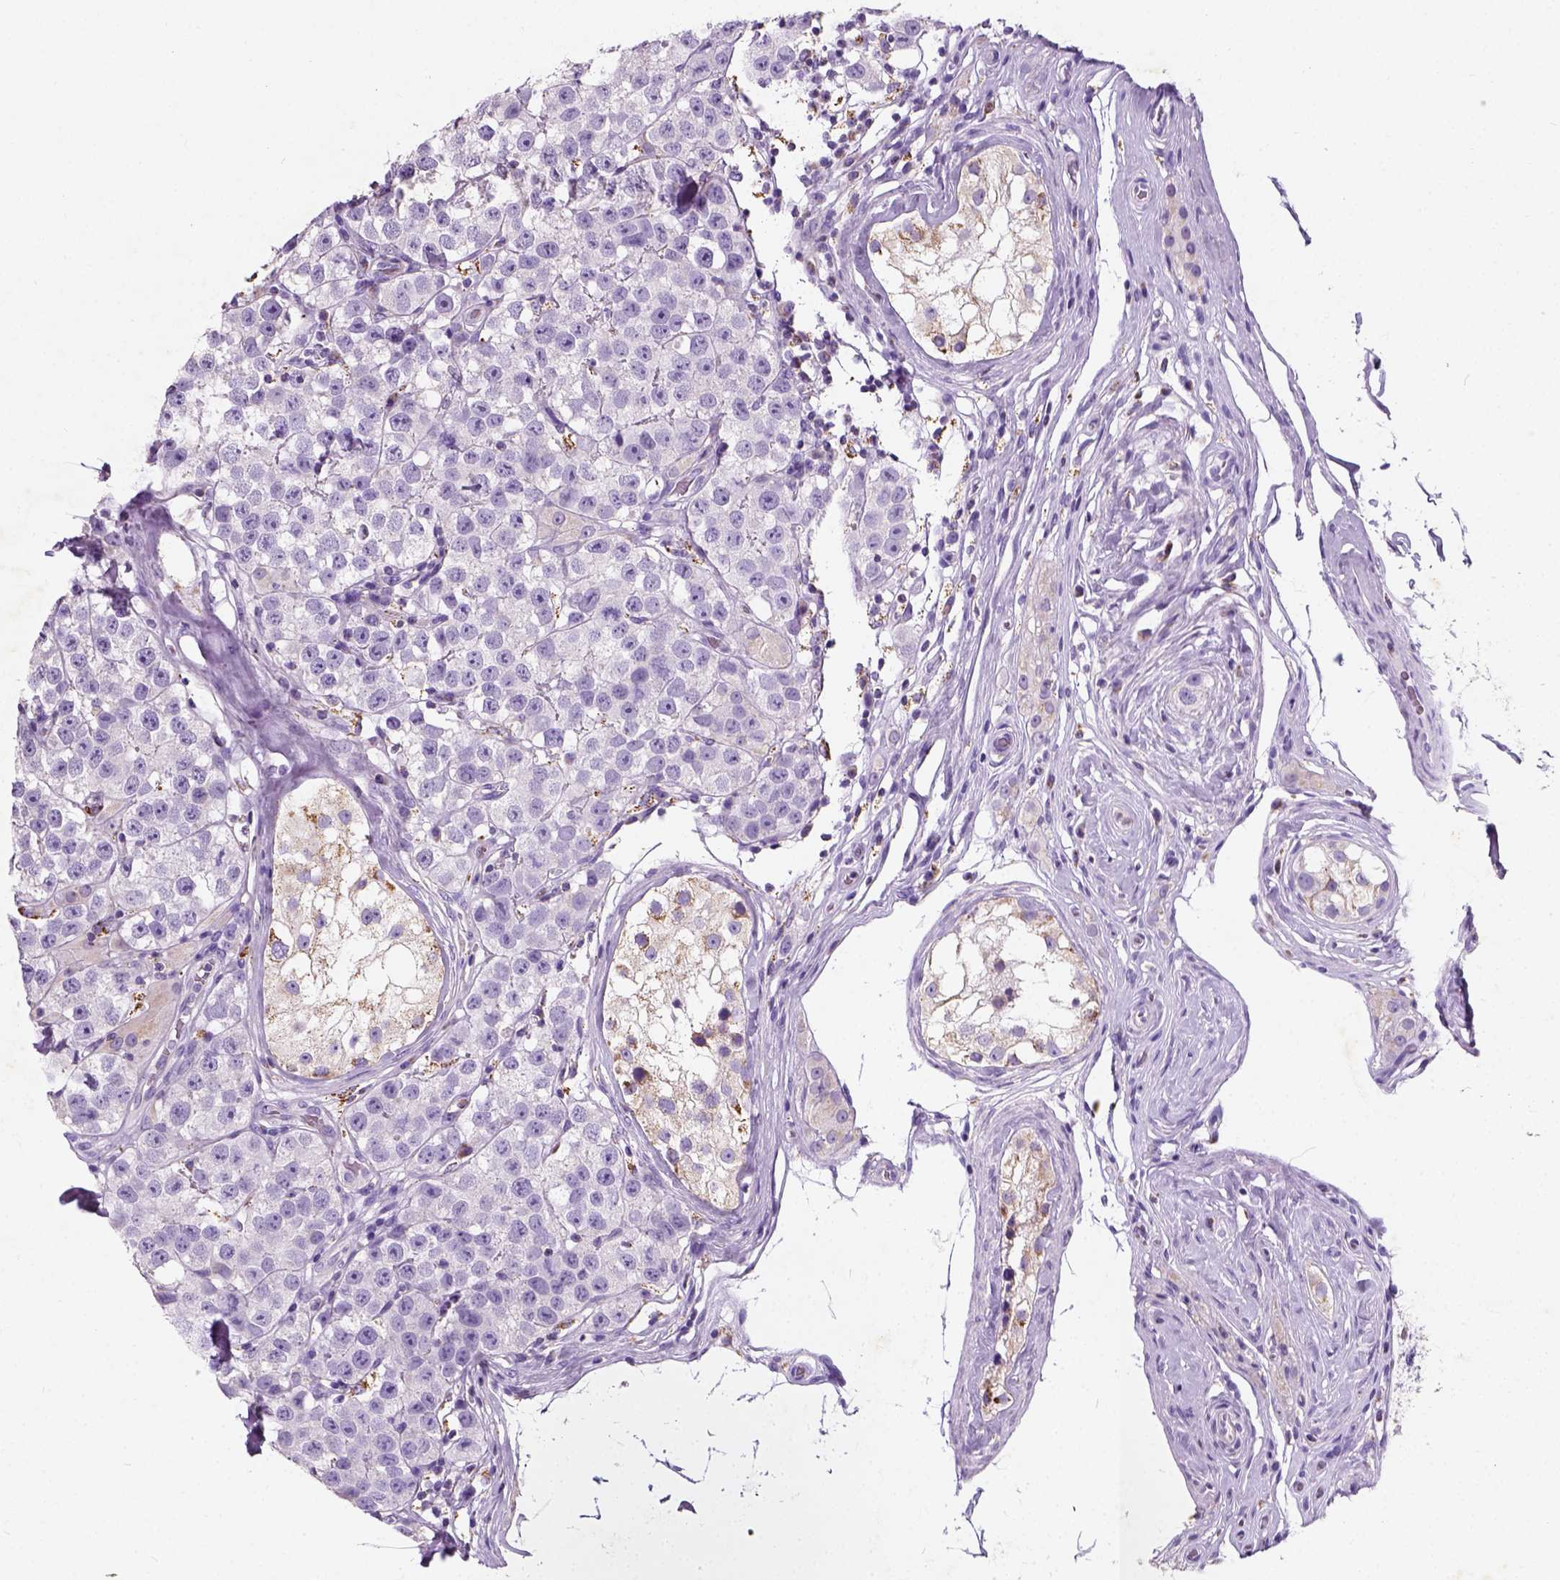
{"staining": {"intensity": "negative", "quantity": "none", "location": "none"}, "tissue": "testis cancer", "cell_type": "Tumor cells", "image_type": "cancer", "snomed": [{"axis": "morphology", "description": "Seminoma, NOS"}, {"axis": "topography", "description": "Testis"}], "caption": "A photomicrograph of testis cancer (seminoma) stained for a protein shows no brown staining in tumor cells. (DAB immunohistochemistry (IHC) visualized using brightfield microscopy, high magnification).", "gene": "CHODL", "patient": {"sex": "male", "age": 34}}